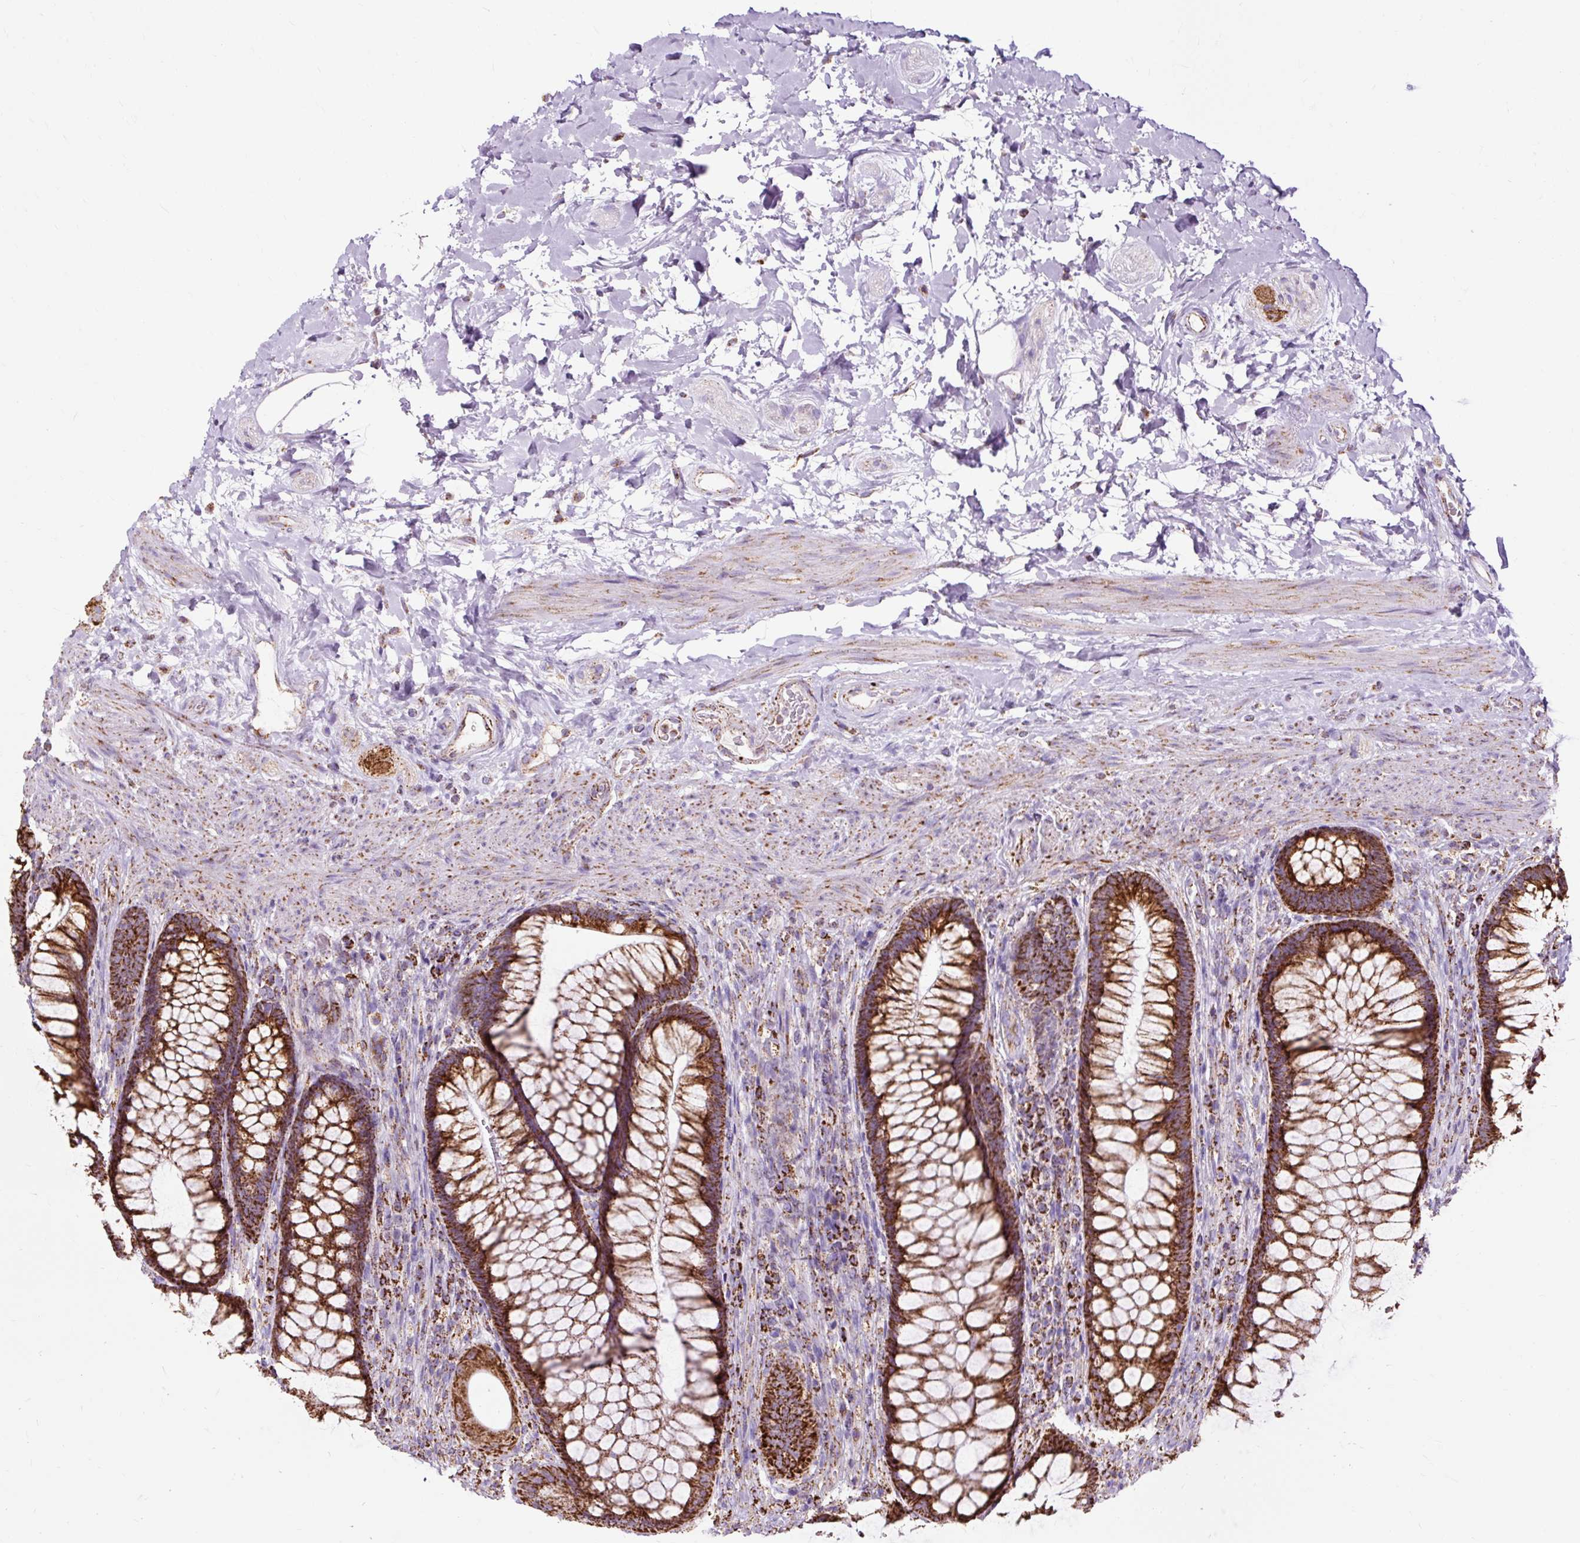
{"staining": {"intensity": "strong", "quantity": ">75%", "location": "cytoplasmic/membranous"}, "tissue": "rectum", "cell_type": "Glandular cells", "image_type": "normal", "snomed": [{"axis": "morphology", "description": "Normal tissue, NOS"}, {"axis": "topography", "description": "Rectum"}], "caption": "High-power microscopy captured an immunohistochemistry (IHC) histopathology image of benign rectum, revealing strong cytoplasmic/membranous expression in approximately >75% of glandular cells. The protein of interest is stained brown, and the nuclei are stained in blue (DAB IHC with brightfield microscopy, high magnification).", "gene": "DLAT", "patient": {"sex": "male", "age": 53}}